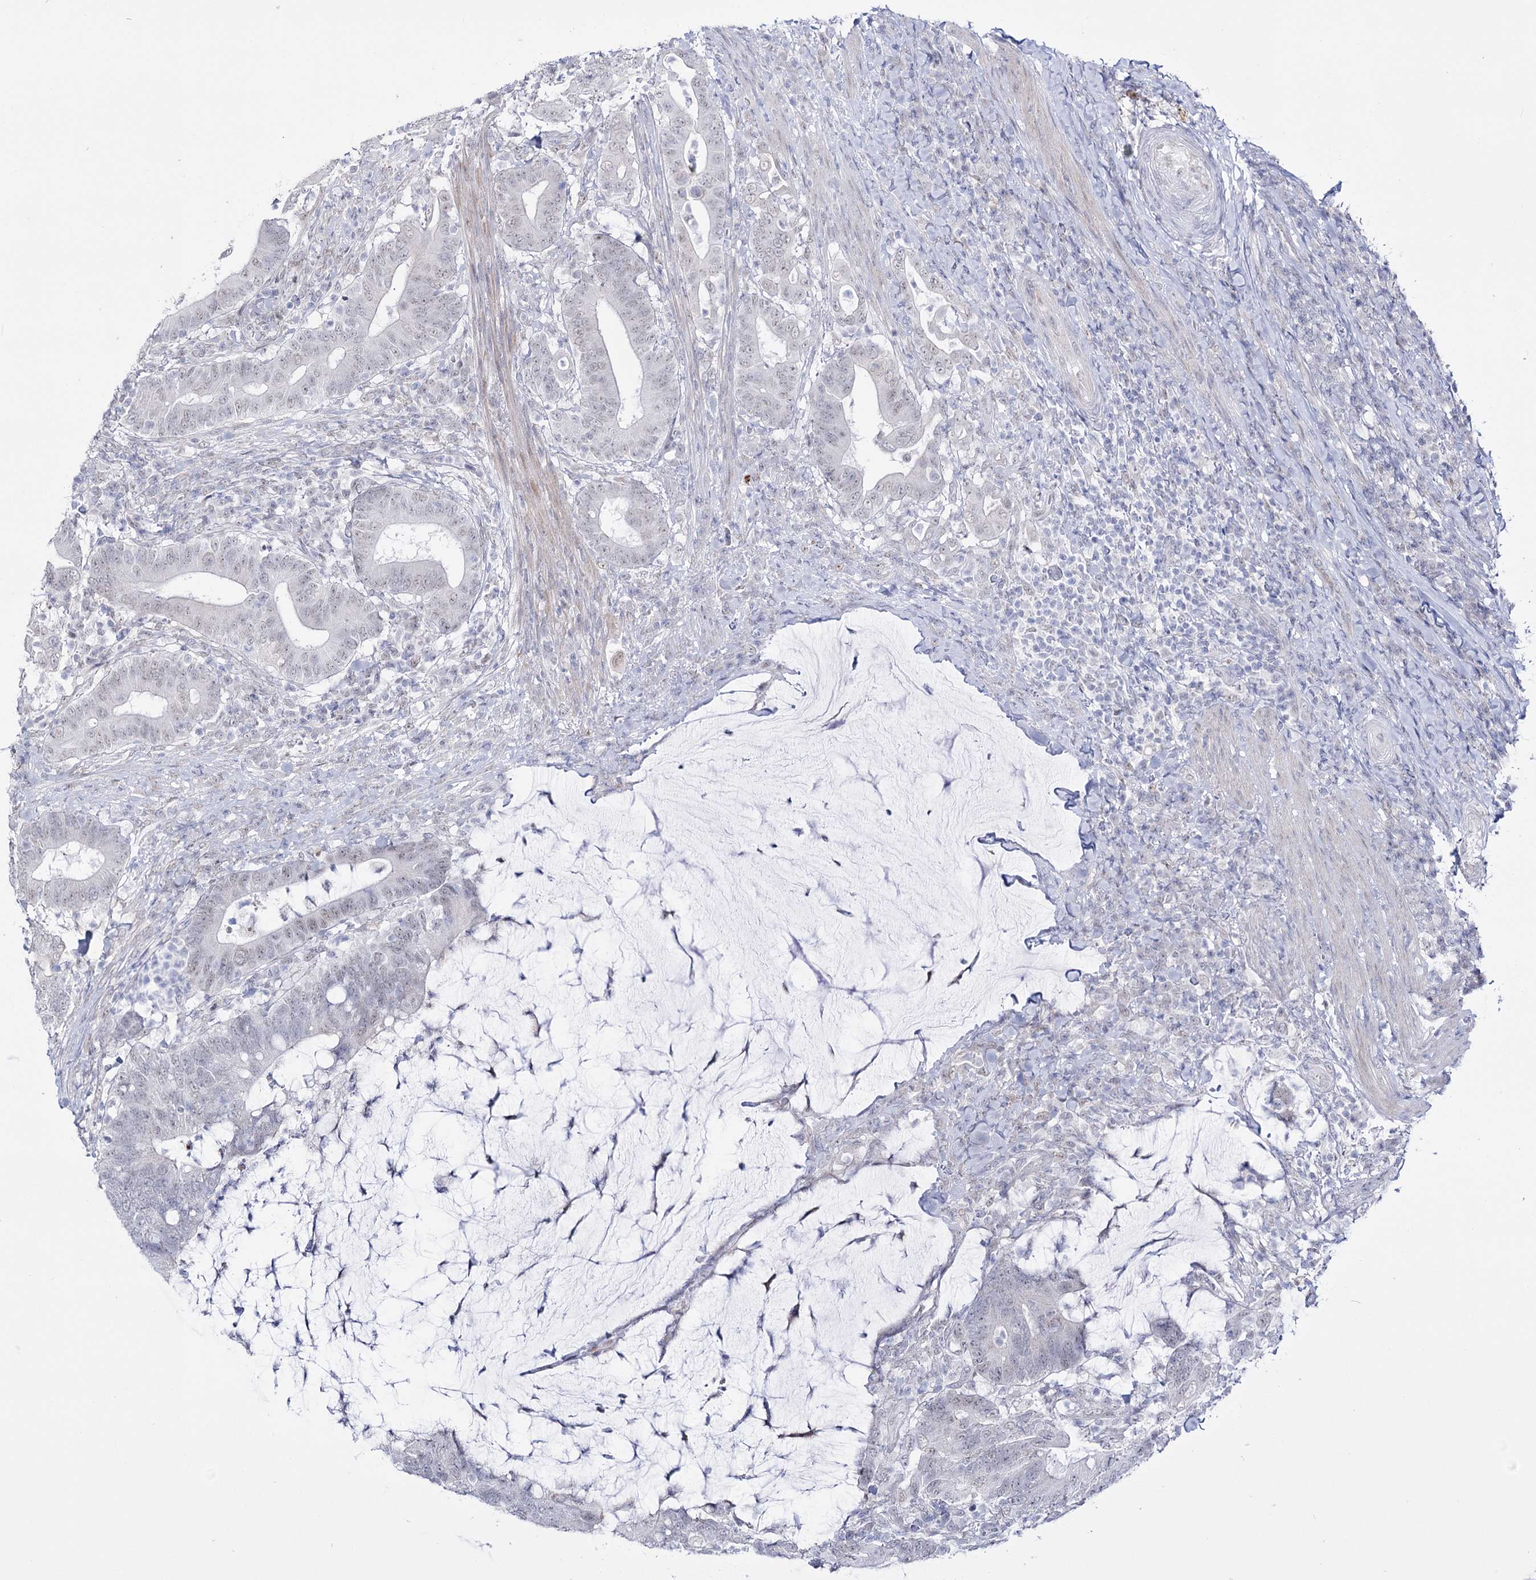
{"staining": {"intensity": "negative", "quantity": "none", "location": "none"}, "tissue": "colorectal cancer", "cell_type": "Tumor cells", "image_type": "cancer", "snomed": [{"axis": "morphology", "description": "Adenocarcinoma, NOS"}, {"axis": "topography", "description": "Colon"}], "caption": "Image shows no protein staining in tumor cells of adenocarcinoma (colorectal) tissue.", "gene": "RBM15B", "patient": {"sex": "female", "age": 66}}